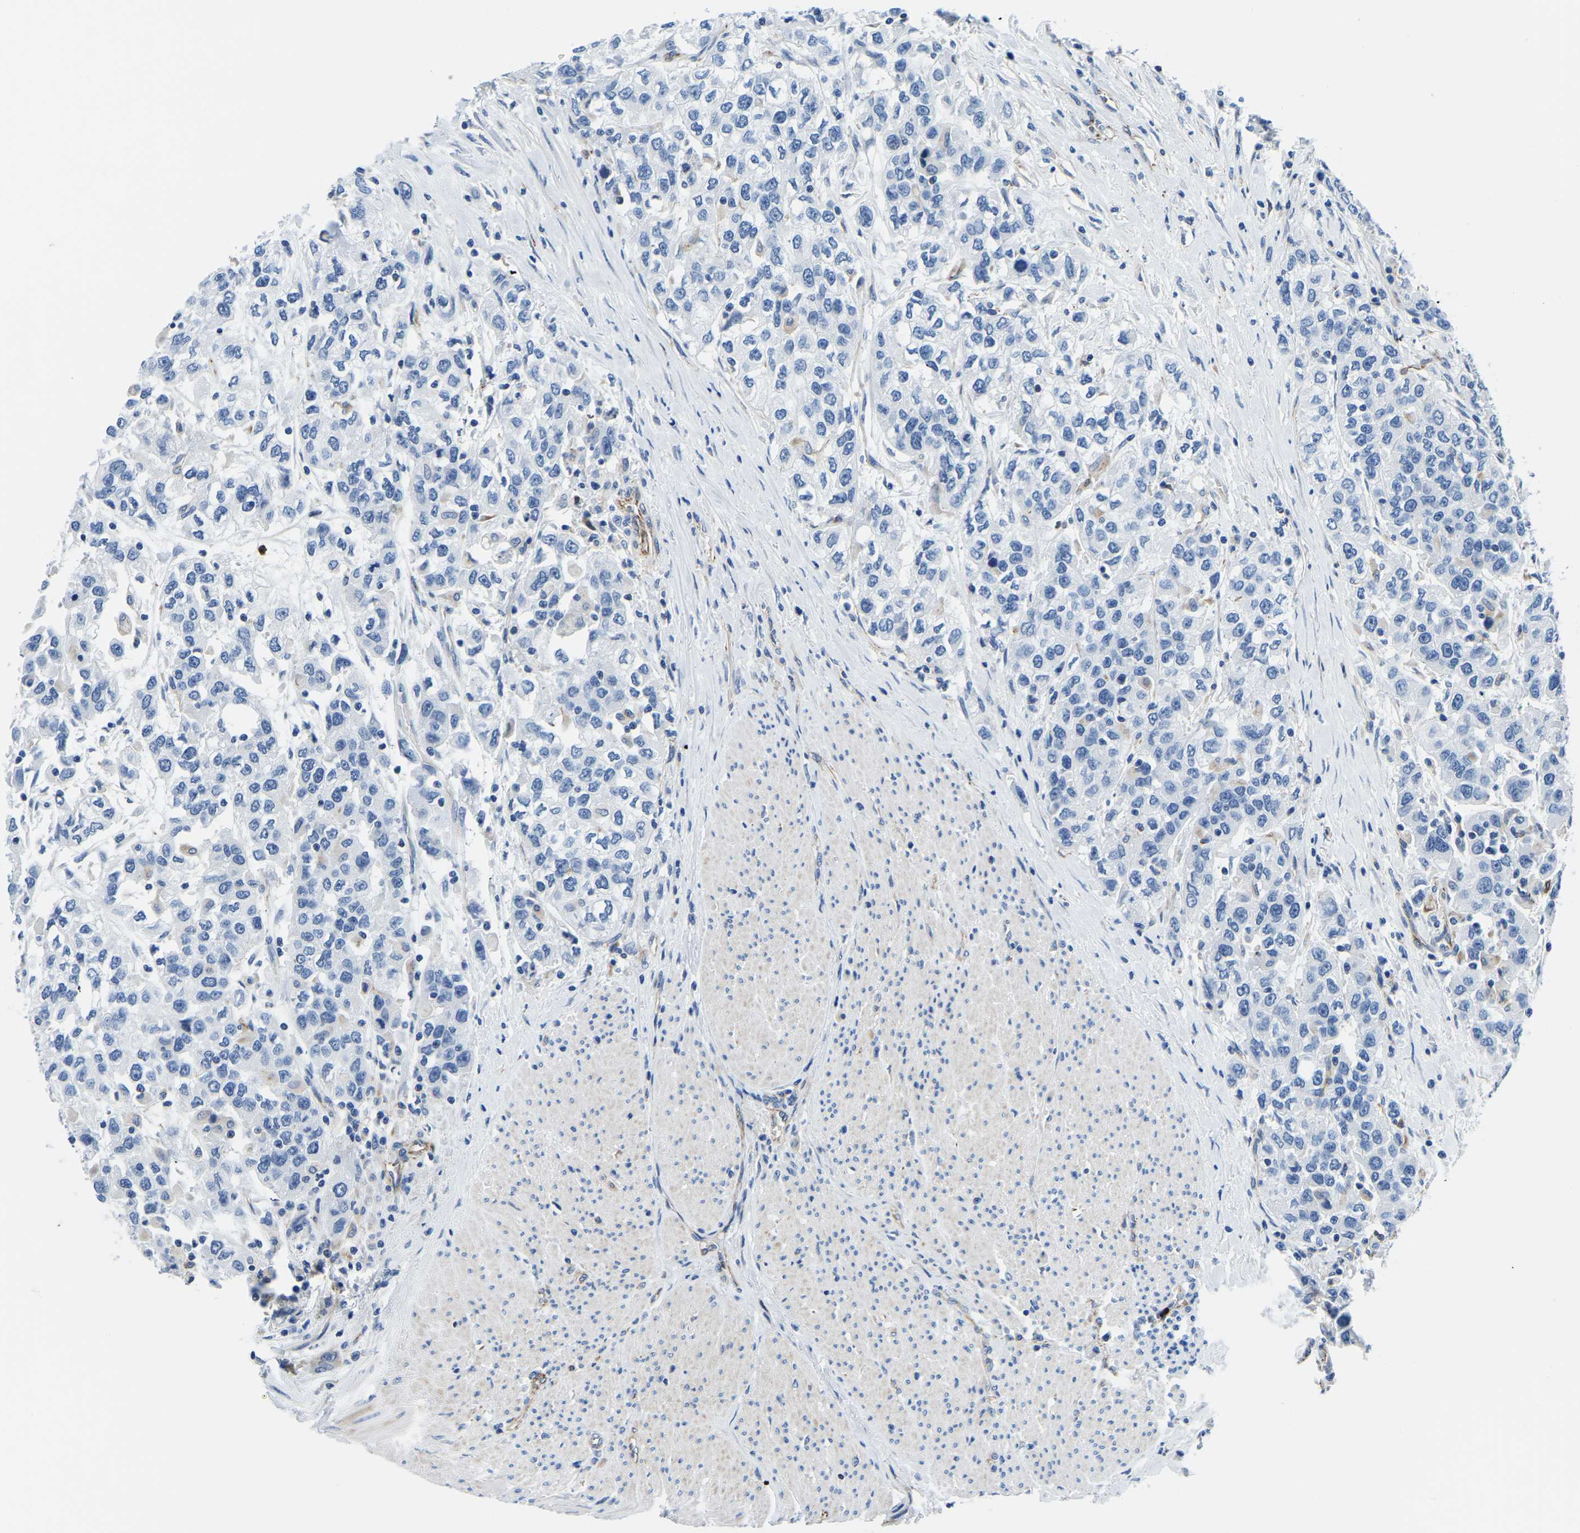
{"staining": {"intensity": "negative", "quantity": "none", "location": "none"}, "tissue": "urothelial cancer", "cell_type": "Tumor cells", "image_type": "cancer", "snomed": [{"axis": "morphology", "description": "Urothelial carcinoma, High grade"}, {"axis": "topography", "description": "Urinary bladder"}], "caption": "High power microscopy micrograph of an IHC histopathology image of urothelial cancer, revealing no significant expression in tumor cells.", "gene": "MS4A3", "patient": {"sex": "female", "age": 80}}